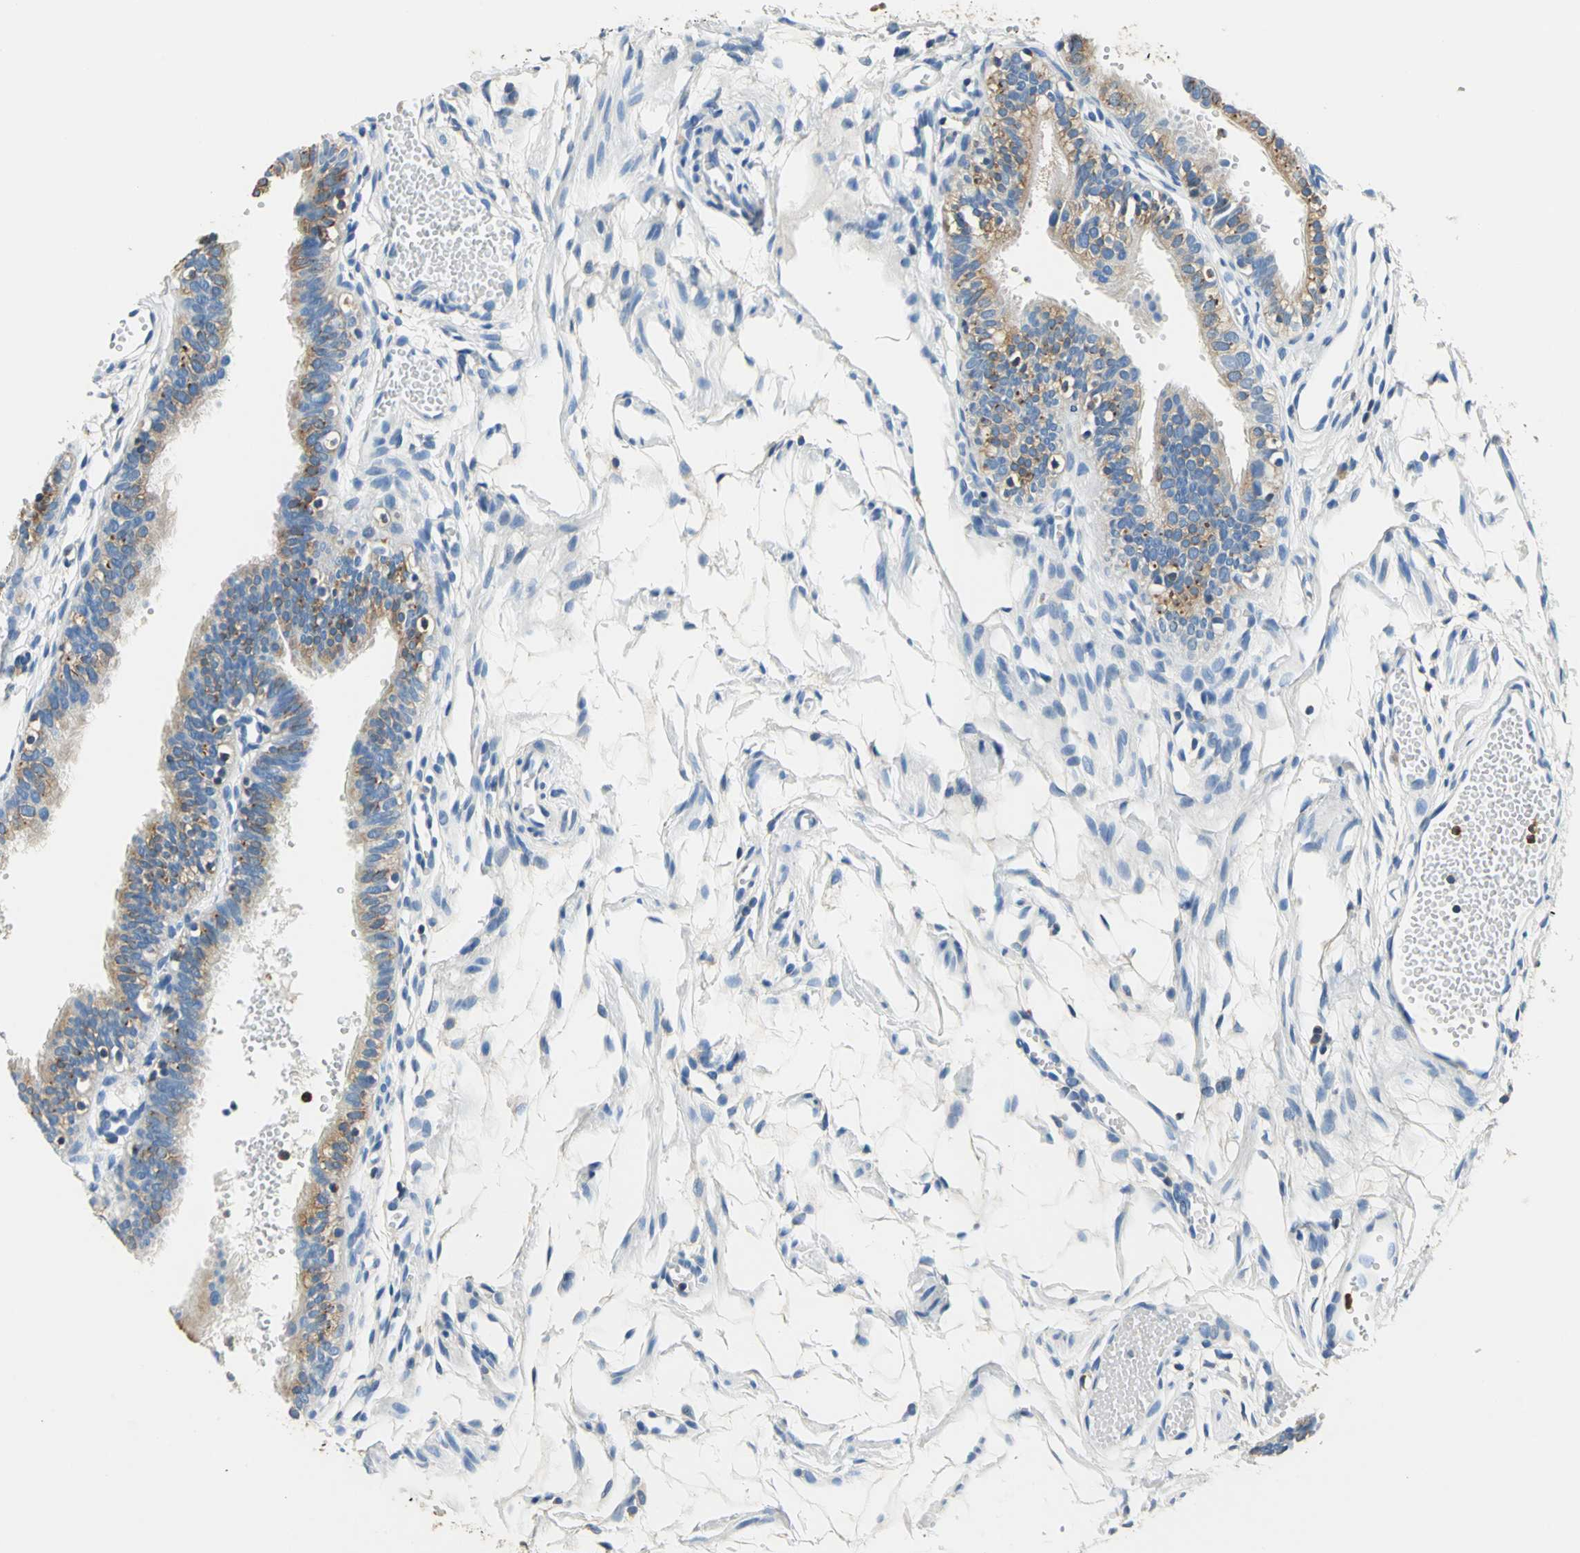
{"staining": {"intensity": "moderate", "quantity": "25%-75%", "location": "cytoplasmic/membranous"}, "tissue": "fallopian tube", "cell_type": "Glandular cells", "image_type": "normal", "snomed": [{"axis": "morphology", "description": "Normal tissue, NOS"}, {"axis": "topography", "description": "Fallopian tube"}, {"axis": "topography", "description": "Placenta"}], "caption": "Protein expression analysis of normal human fallopian tube reveals moderate cytoplasmic/membranous staining in approximately 25%-75% of glandular cells. (brown staining indicates protein expression, while blue staining denotes nuclei).", "gene": "SEPTIN11", "patient": {"sex": "female", "age": 34}}